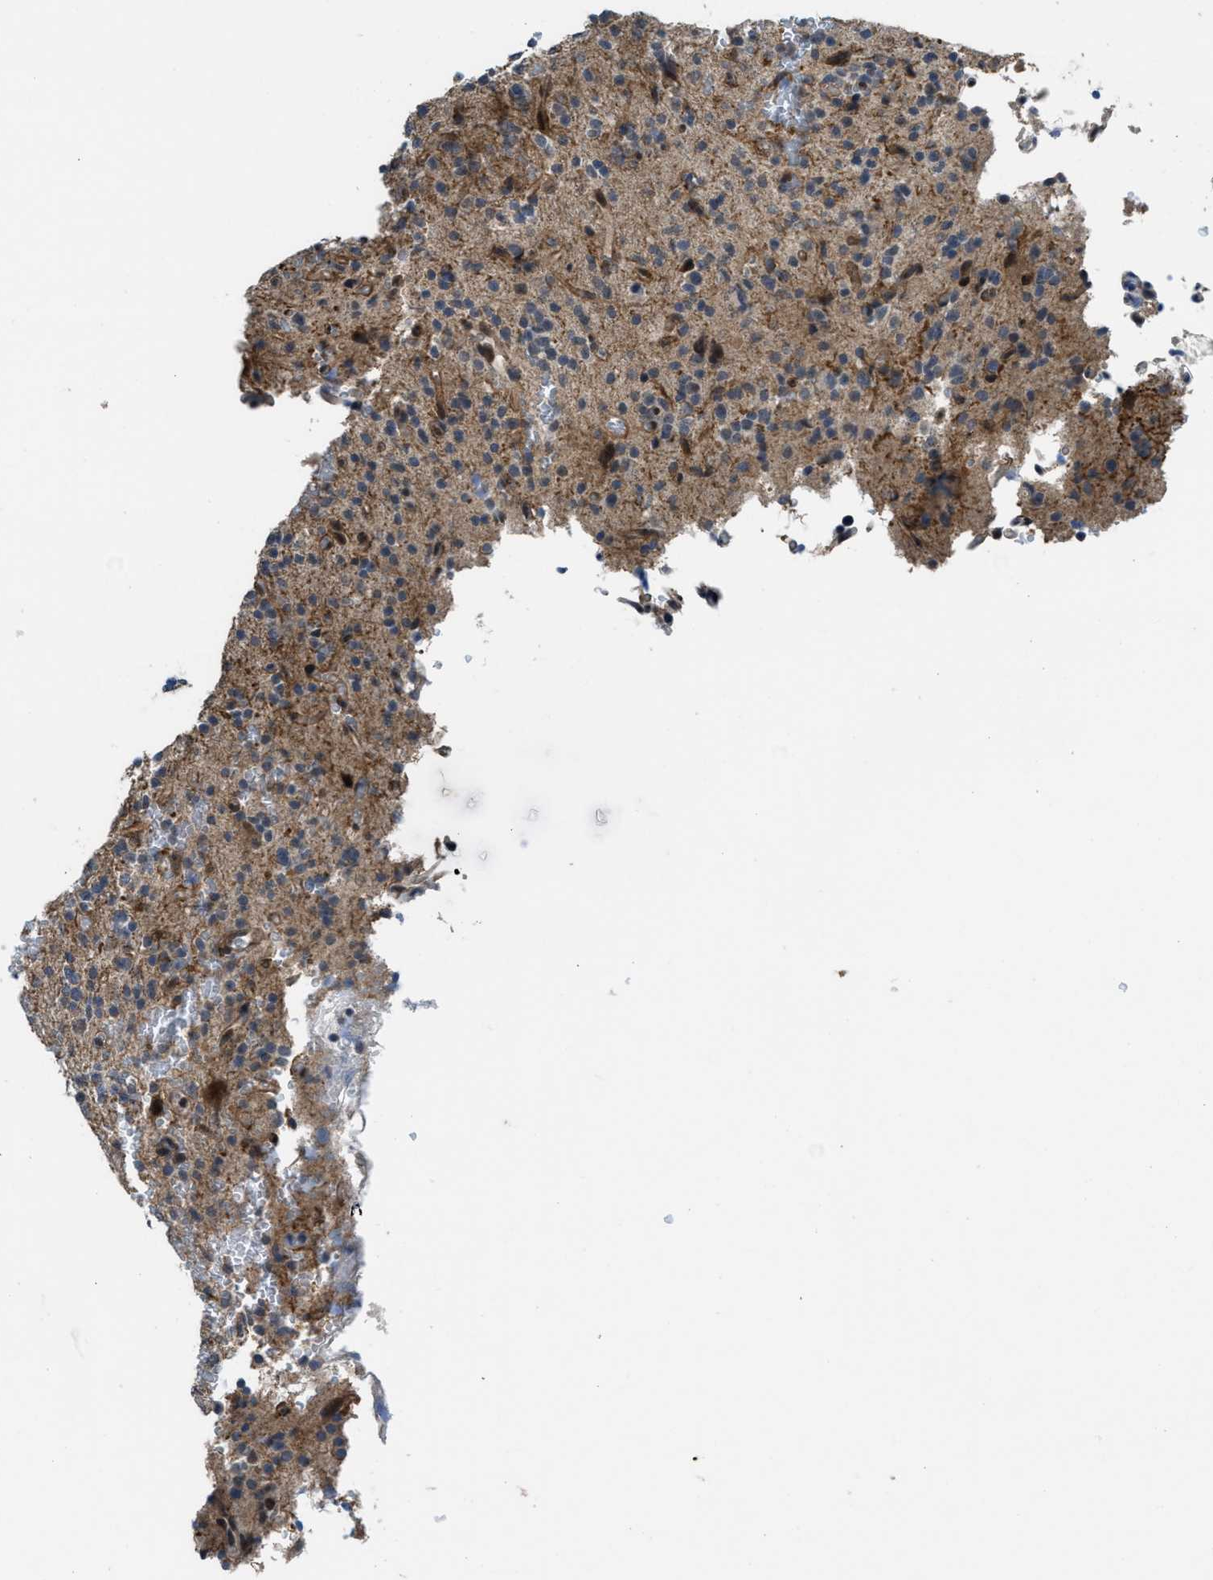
{"staining": {"intensity": "weak", "quantity": ">75%", "location": "cytoplasmic/membranous"}, "tissue": "glioma", "cell_type": "Tumor cells", "image_type": "cancer", "snomed": [{"axis": "morphology", "description": "Glioma, malignant, High grade"}, {"axis": "topography", "description": "Brain"}], "caption": "High-power microscopy captured an IHC micrograph of high-grade glioma (malignant), revealing weak cytoplasmic/membranous positivity in approximately >75% of tumor cells.", "gene": "NPEPL1", "patient": {"sex": "male", "age": 47}}